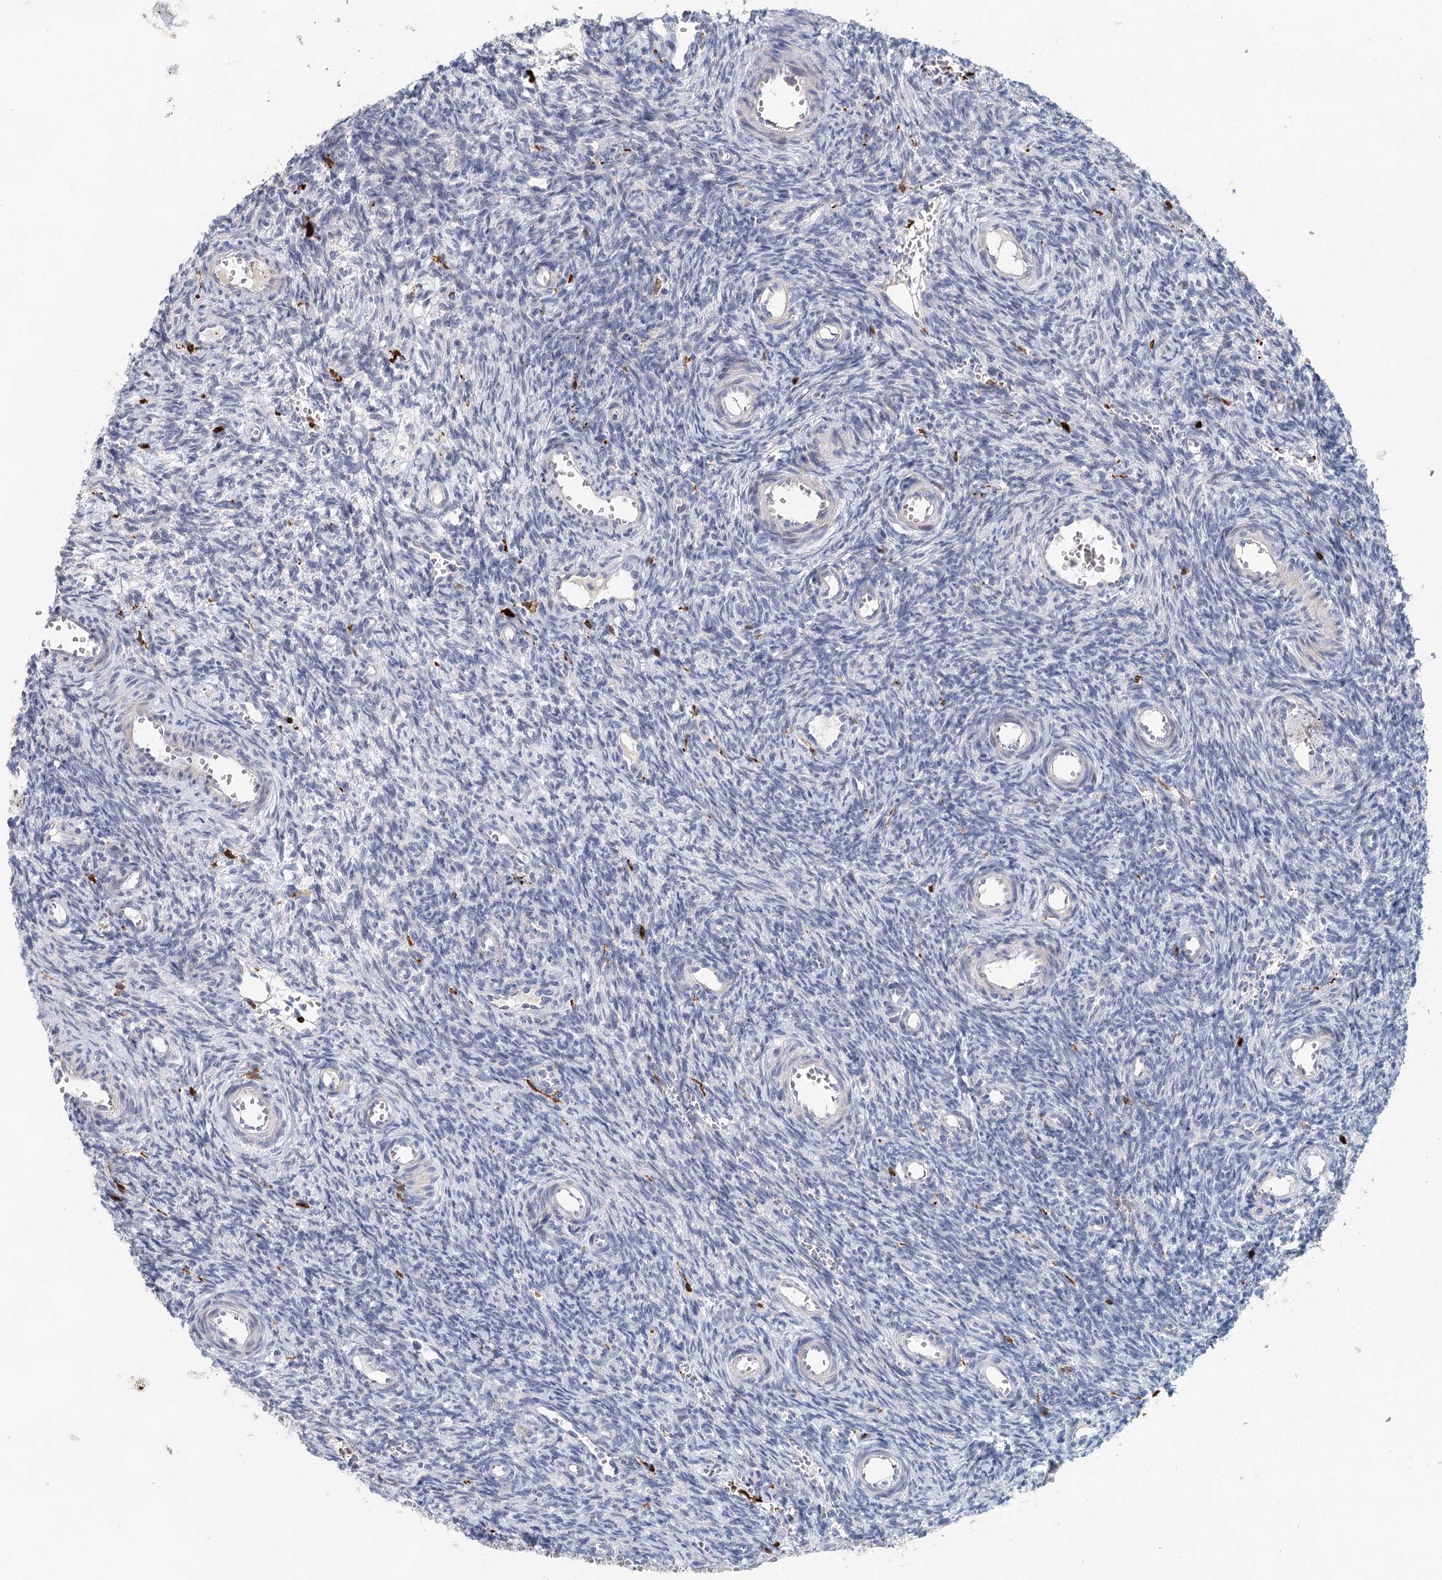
{"staining": {"intensity": "negative", "quantity": "none", "location": "none"}, "tissue": "ovary", "cell_type": "Ovarian stroma cells", "image_type": "normal", "snomed": [{"axis": "morphology", "description": "Normal tissue, NOS"}, {"axis": "topography", "description": "Ovary"}], "caption": "DAB immunohistochemical staining of normal ovary shows no significant positivity in ovarian stroma cells. (DAB (3,3'-diaminobenzidine) immunohistochemistry (IHC), high magnification).", "gene": "SLC19A3", "patient": {"sex": "female", "age": 39}}